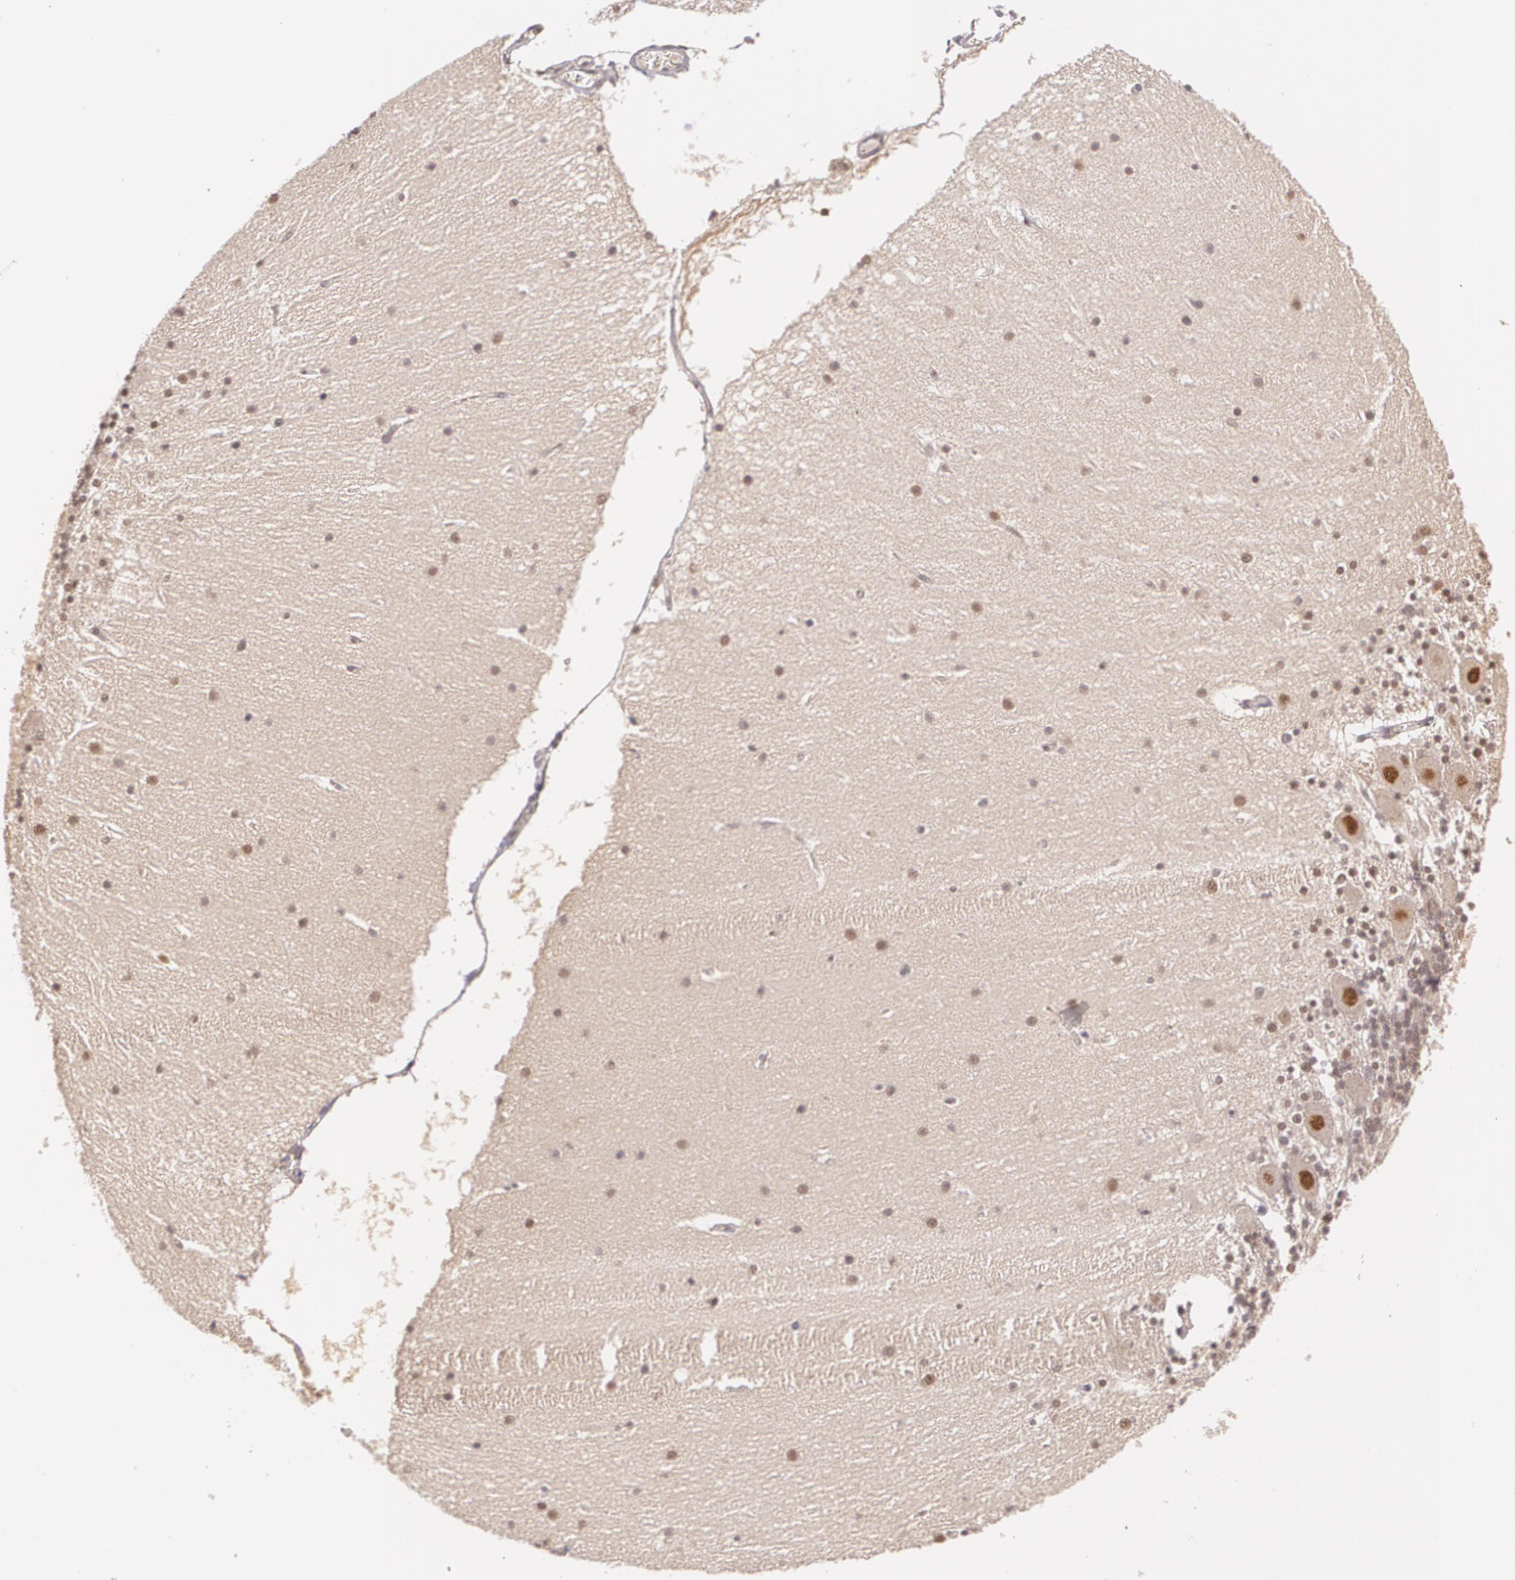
{"staining": {"intensity": "moderate", "quantity": "25%-75%", "location": "nuclear"}, "tissue": "cerebellum", "cell_type": "Cells in granular layer", "image_type": "normal", "snomed": [{"axis": "morphology", "description": "Normal tissue, NOS"}, {"axis": "topography", "description": "Cerebellum"}], "caption": "A brown stain labels moderate nuclear expression of a protein in cells in granular layer of normal human cerebellum.", "gene": "CUL2", "patient": {"sex": "female", "age": 54}}